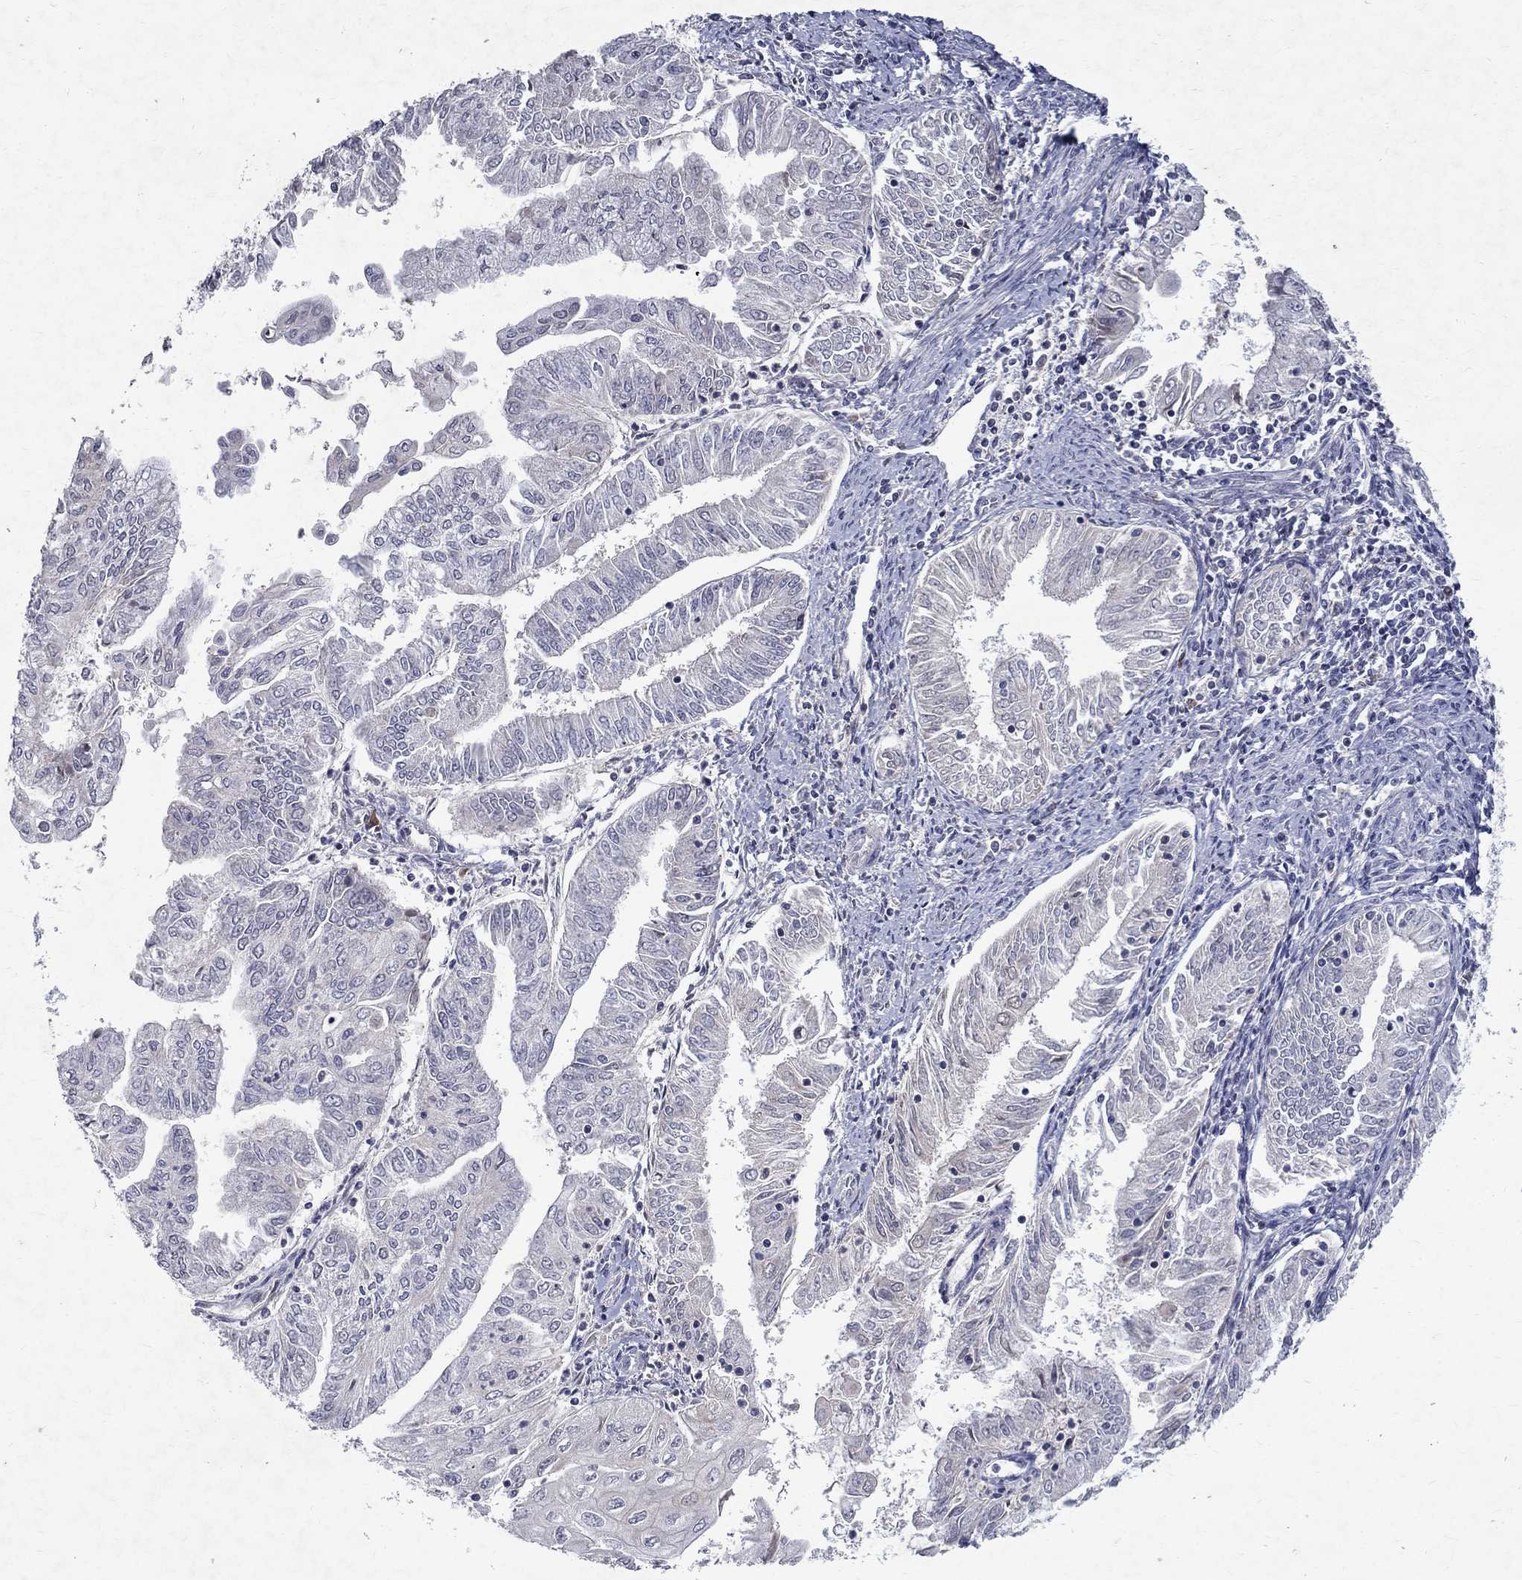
{"staining": {"intensity": "negative", "quantity": "none", "location": "none"}, "tissue": "endometrial cancer", "cell_type": "Tumor cells", "image_type": "cancer", "snomed": [{"axis": "morphology", "description": "Adenocarcinoma, NOS"}, {"axis": "topography", "description": "Endometrium"}], "caption": "An image of endometrial adenocarcinoma stained for a protein displays no brown staining in tumor cells.", "gene": "SLC4A10", "patient": {"sex": "female", "age": 56}}